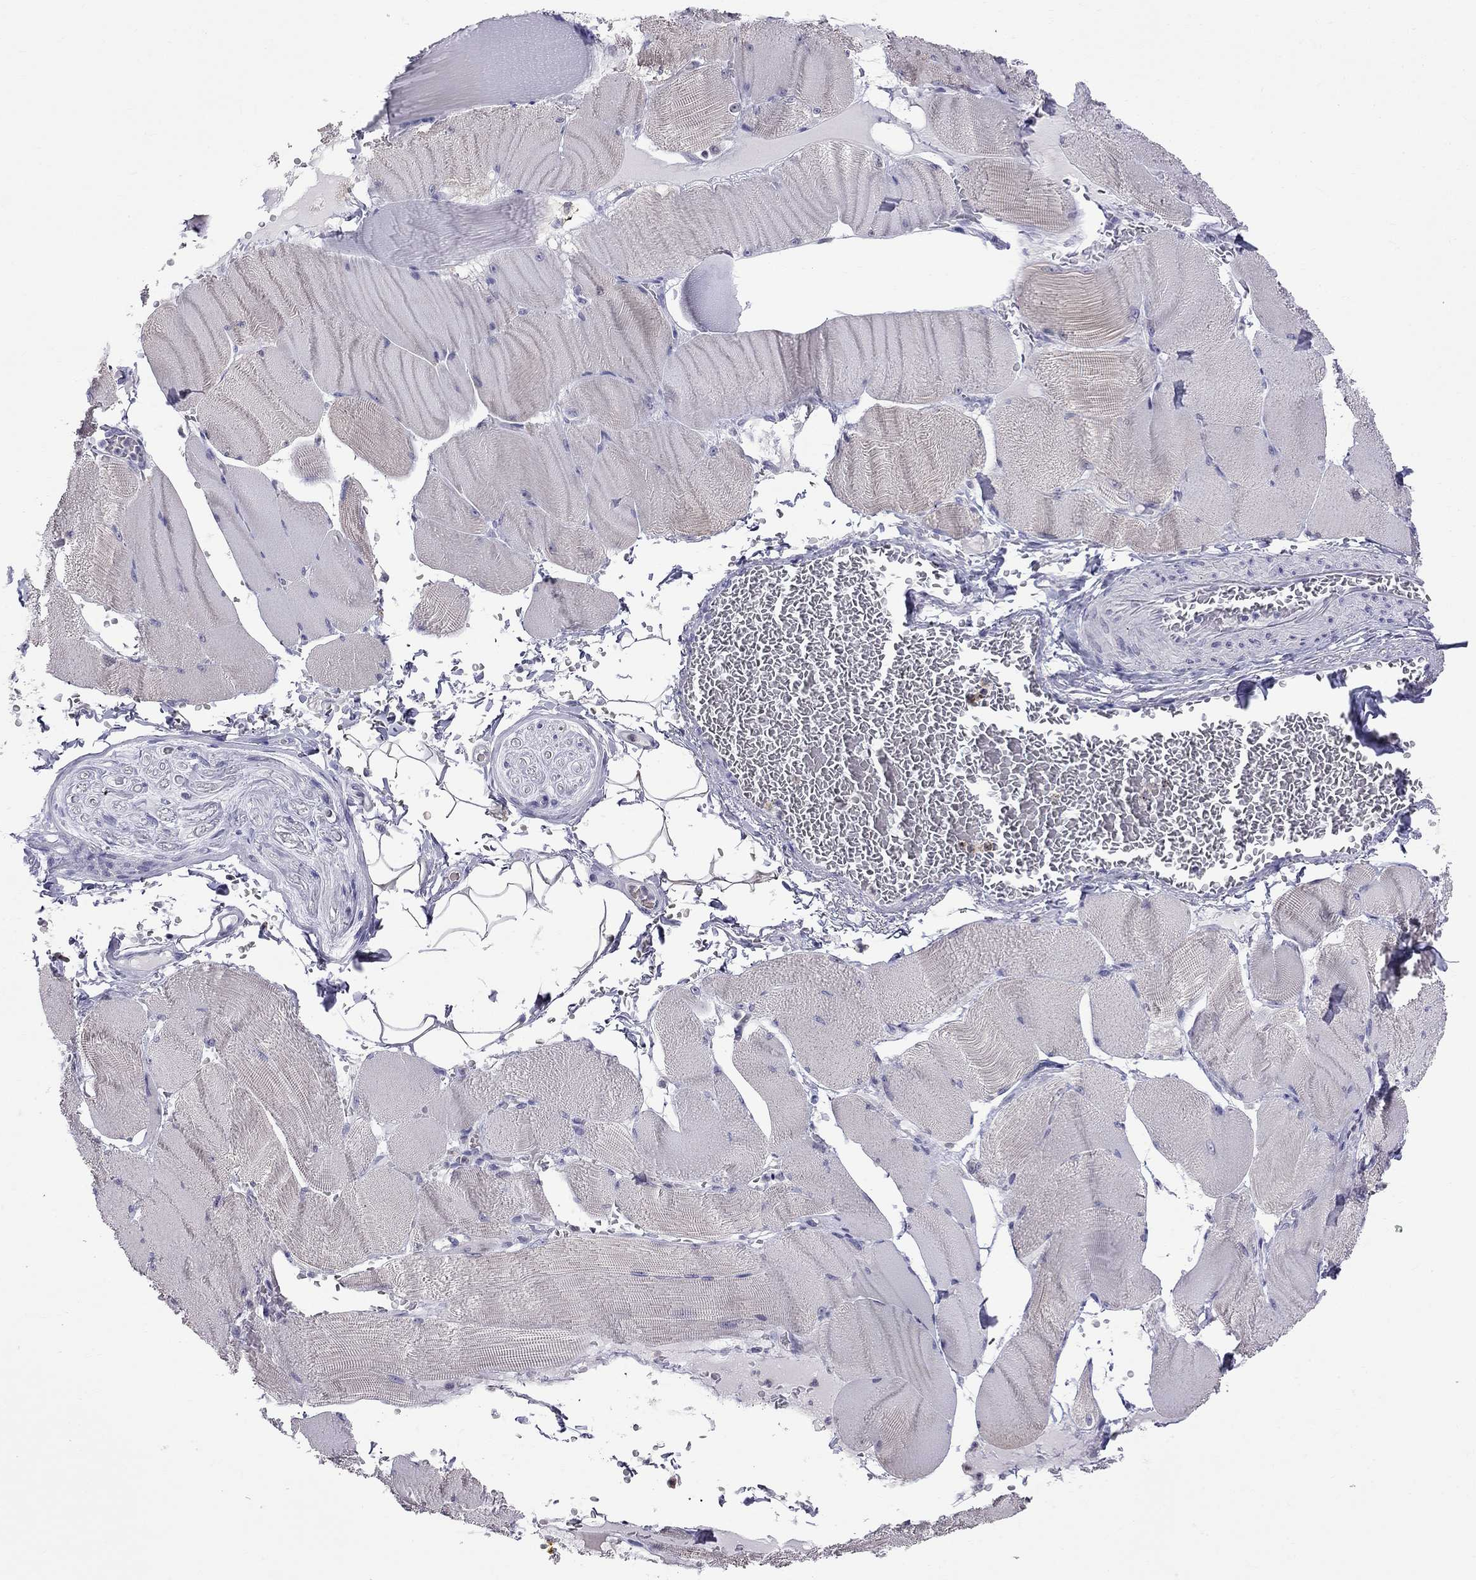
{"staining": {"intensity": "negative", "quantity": "none", "location": "none"}, "tissue": "skeletal muscle", "cell_type": "Myocytes", "image_type": "normal", "snomed": [{"axis": "morphology", "description": "Normal tissue, NOS"}, {"axis": "topography", "description": "Skeletal muscle"}], "caption": "A high-resolution micrograph shows immunohistochemistry (IHC) staining of unremarkable skeletal muscle, which shows no significant expression in myocytes.", "gene": "MUC15", "patient": {"sex": "male", "age": 56}}